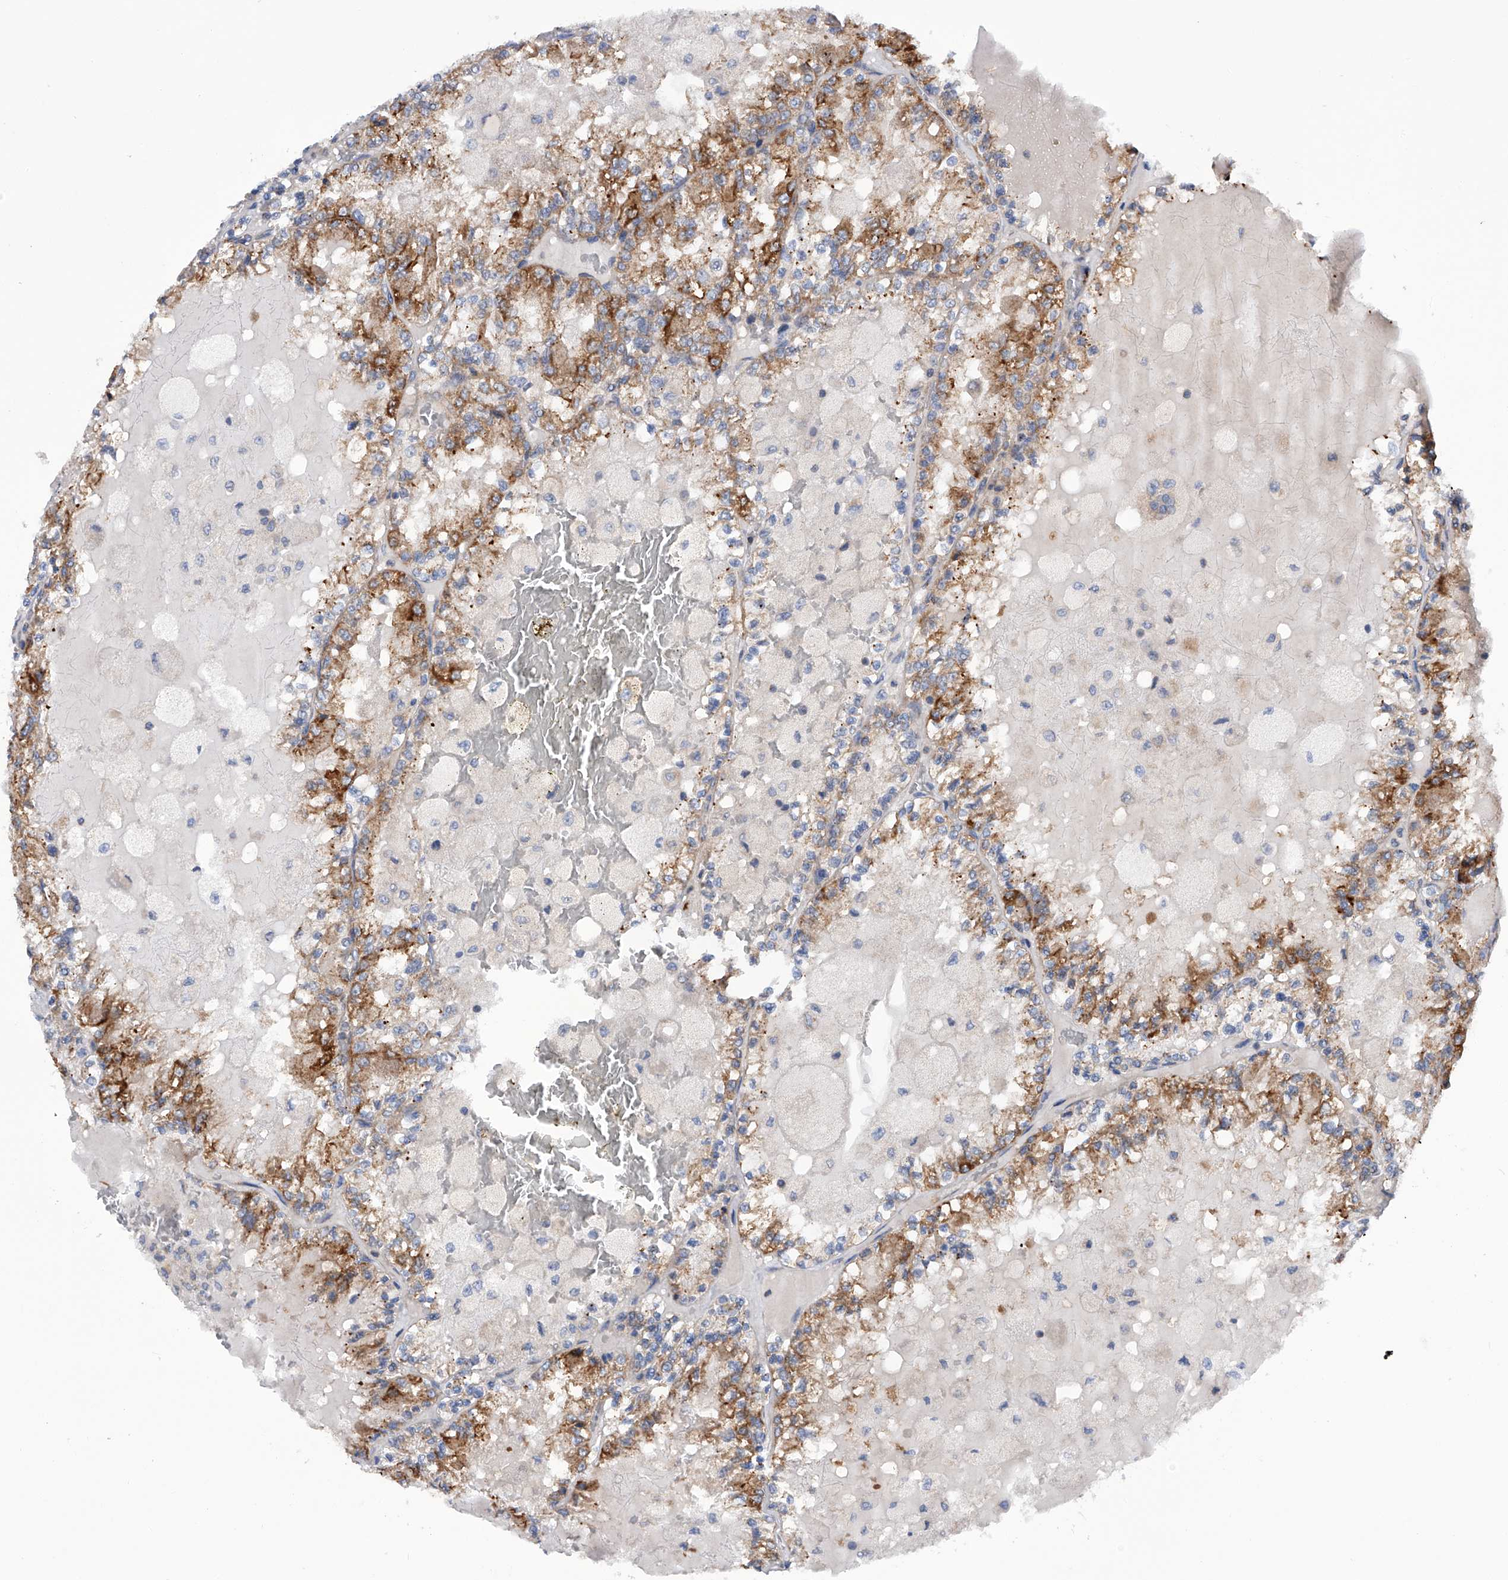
{"staining": {"intensity": "moderate", "quantity": ">75%", "location": "cytoplasmic/membranous"}, "tissue": "renal cancer", "cell_type": "Tumor cells", "image_type": "cancer", "snomed": [{"axis": "morphology", "description": "Adenocarcinoma, NOS"}, {"axis": "topography", "description": "Kidney"}], "caption": "High-power microscopy captured an immunohistochemistry photomicrograph of renal cancer, revealing moderate cytoplasmic/membranous expression in about >75% of tumor cells. The protein of interest is stained brown, and the nuclei are stained in blue (DAB (3,3'-diaminobenzidine) IHC with brightfield microscopy, high magnification).", "gene": "MLYCD", "patient": {"sex": "female", "age": 56}}